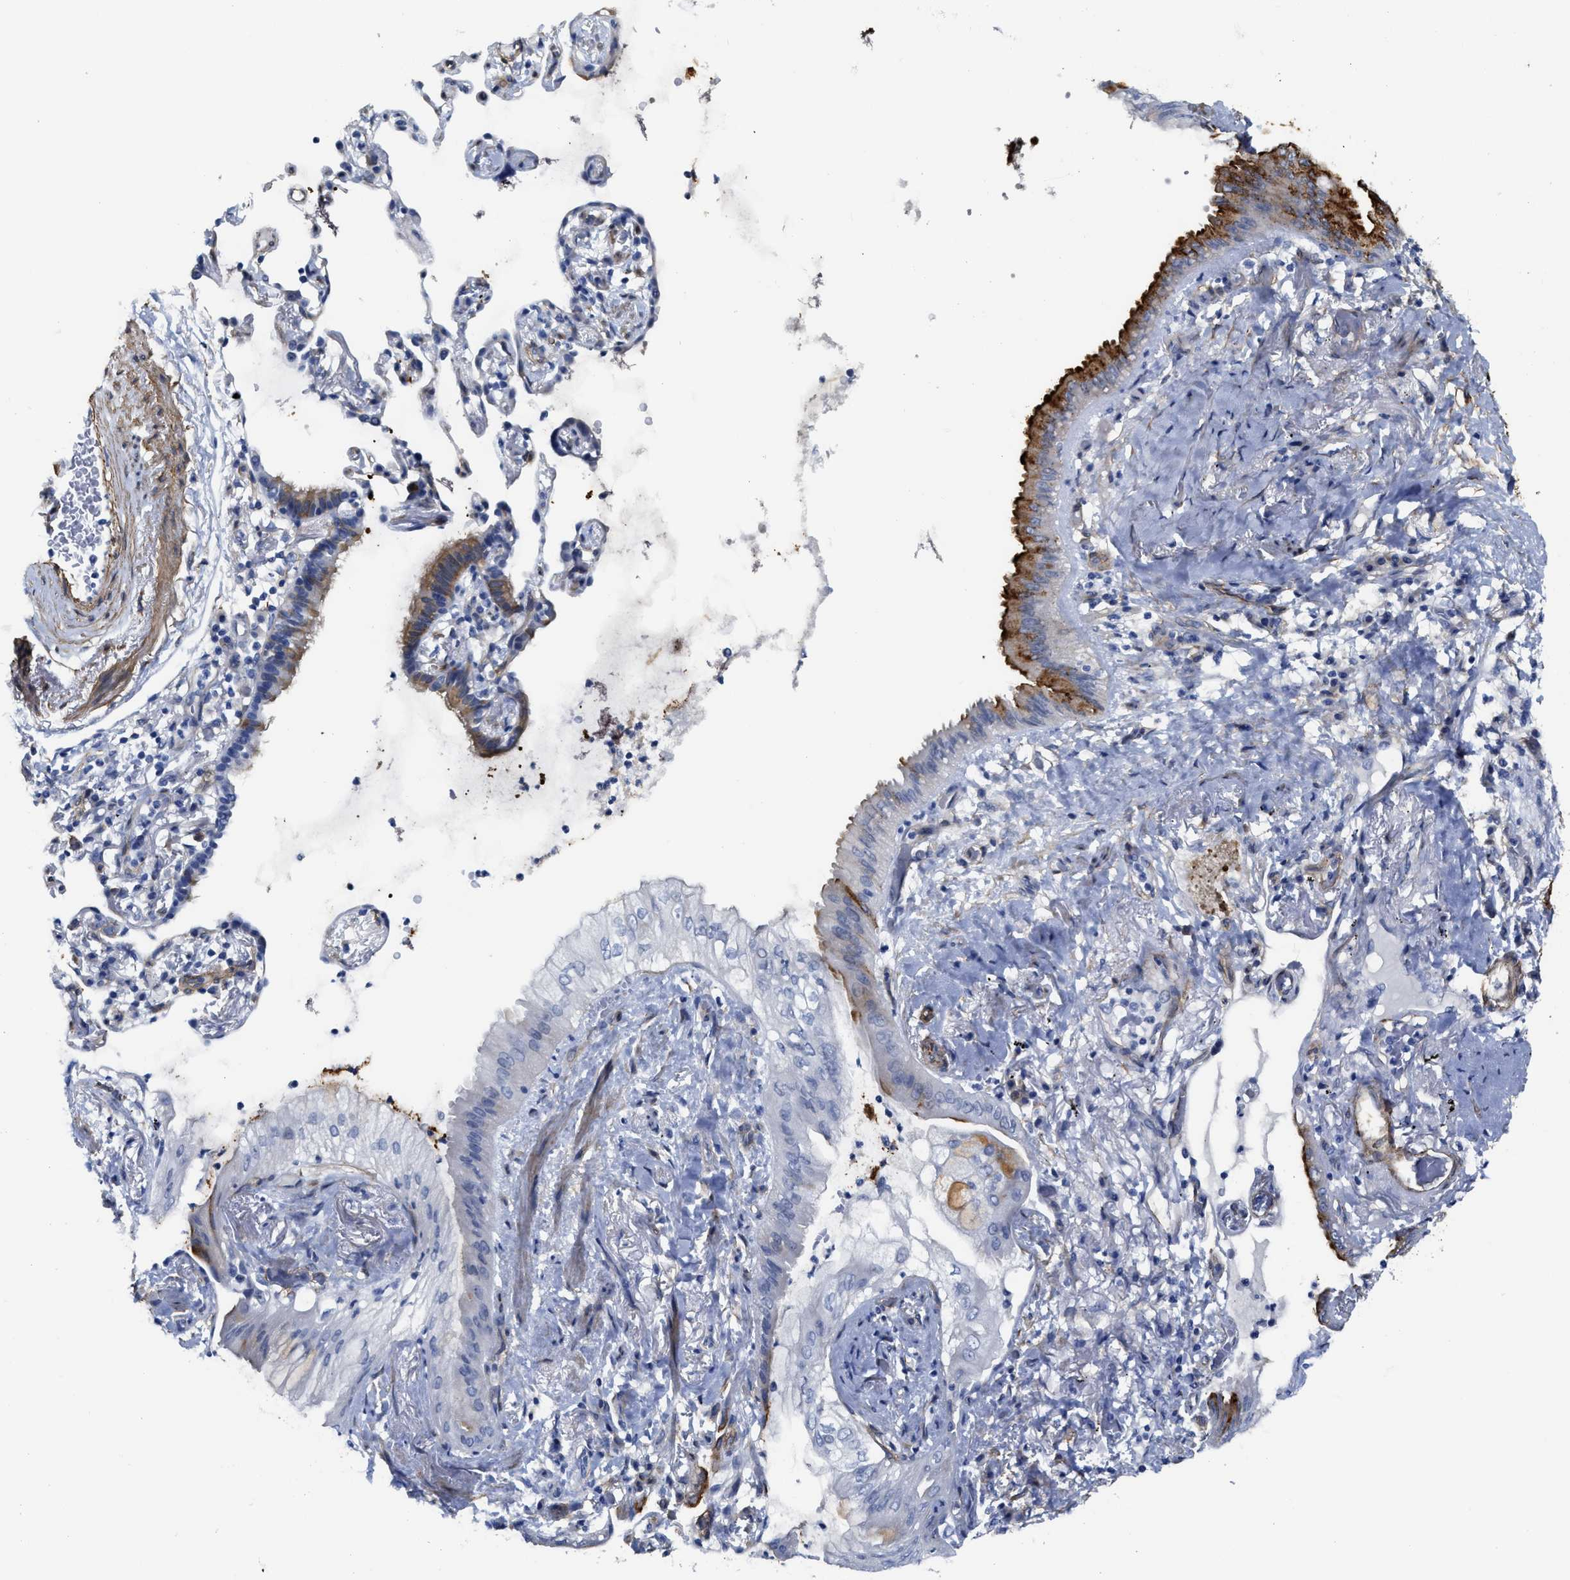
{"staining": {"intensity": "strong", "quantity": "<25%", "location": "cytoplasmic/membranous"}, "tissue": "lung cancer", "cell_type": "Tumor cells", "image_type": "cancer", "snomed": [{"axis": "morphology", "description": "Normal tissue, NOS"}, {"axis": "morphology", "description": "Adenocarcinoma, NOS"}, {"axis": "topography", "description": "Bronchus"}, {"axis": "topography", "description": "Lung"}], "caption": "A high-resolution micrograph shows immunohistochemistry staining of lung cancer (adenocarcinoma), which demonstrates strong cytoplasmic/membranous positivity in about <25% of tumor cells.", "gene": "TUB", "patient": {"sex": "female", "age": 70}}